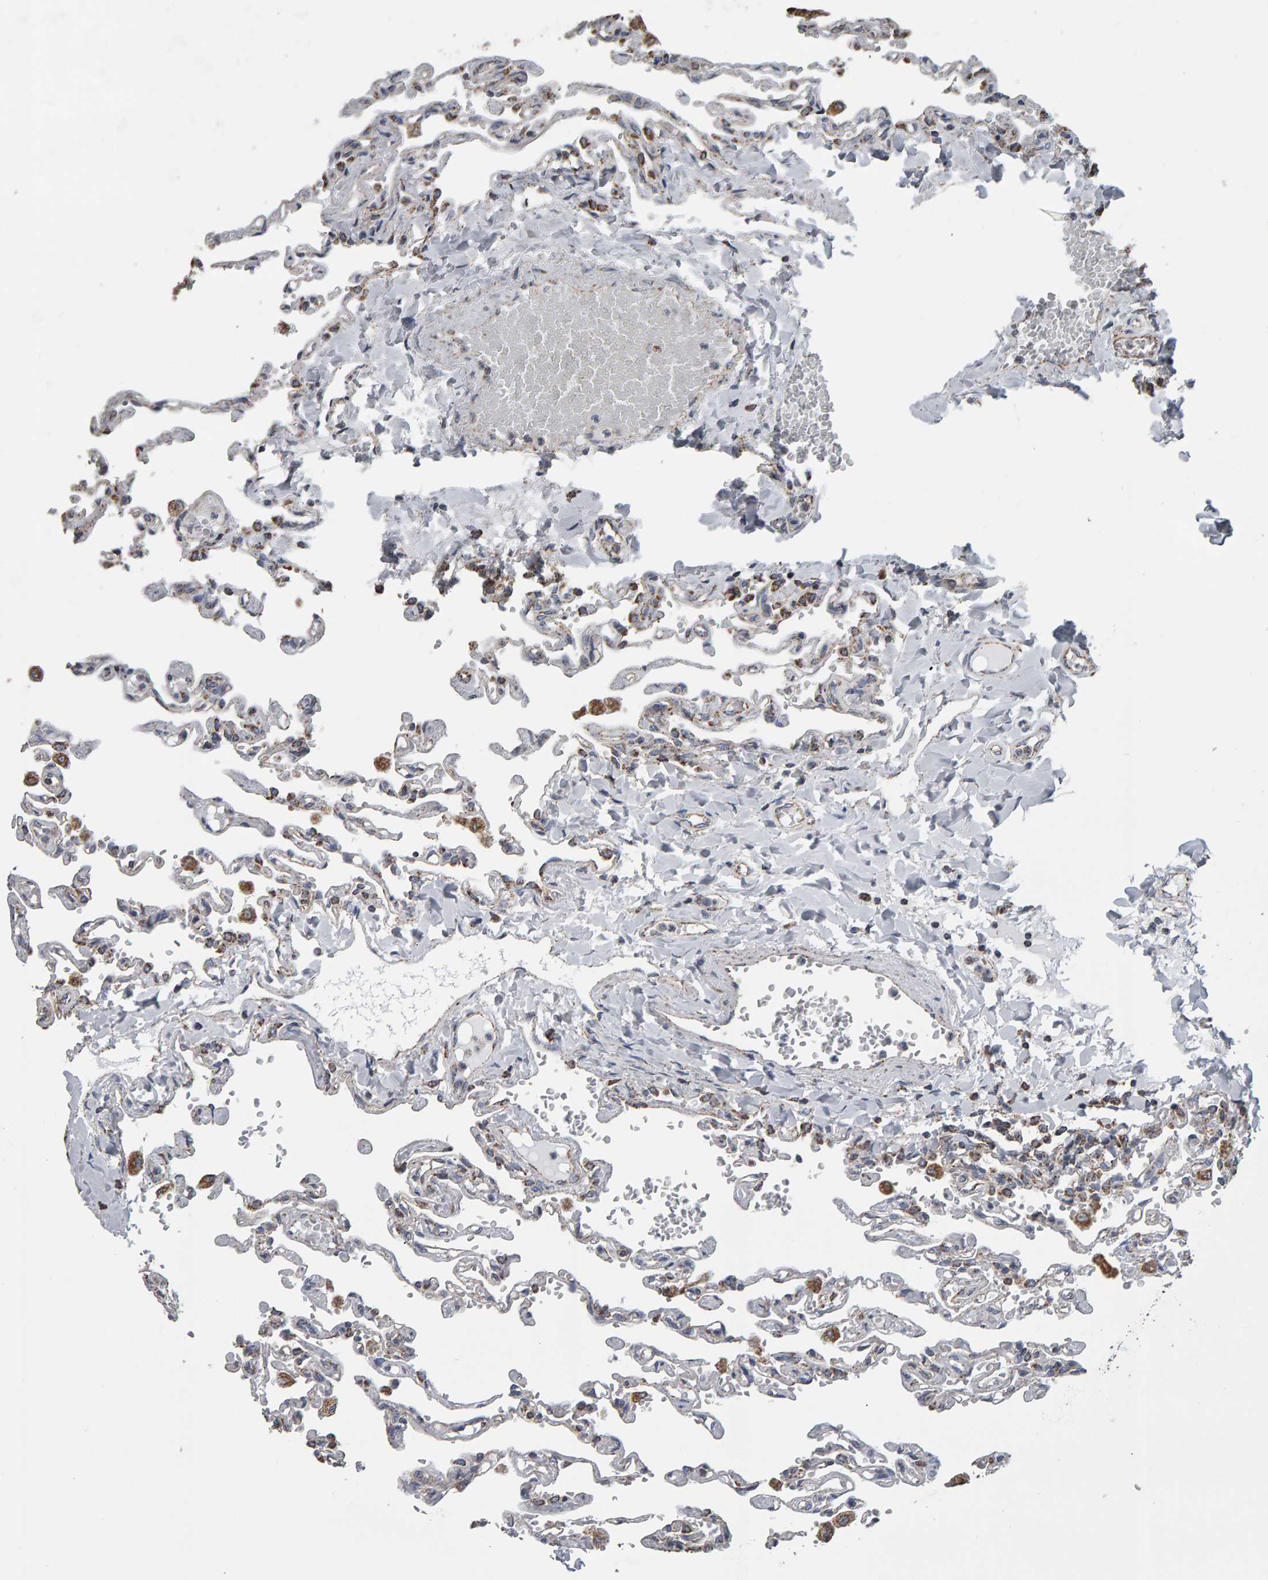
{"staining": {"intensity": "moderate", "quantity": "<25%", "location": "cytoplasmic/membranous"}, "tissue": "lung", "cell_type": "Alveolar cells", "image_type": "normal", "snomed": [{"axis": "morphology", "description": "Normal tissue, NOS"}, {"axis": "topography", "description": "Lung"}], "caption": "Immunohistochemical staining of benign lung demonstrates moderate cytoplasmic/membranous protein staining in about <25% of alveolar cells.", "gene": "TOM1L1", "patient": {"sex": "male", "age": 21}}